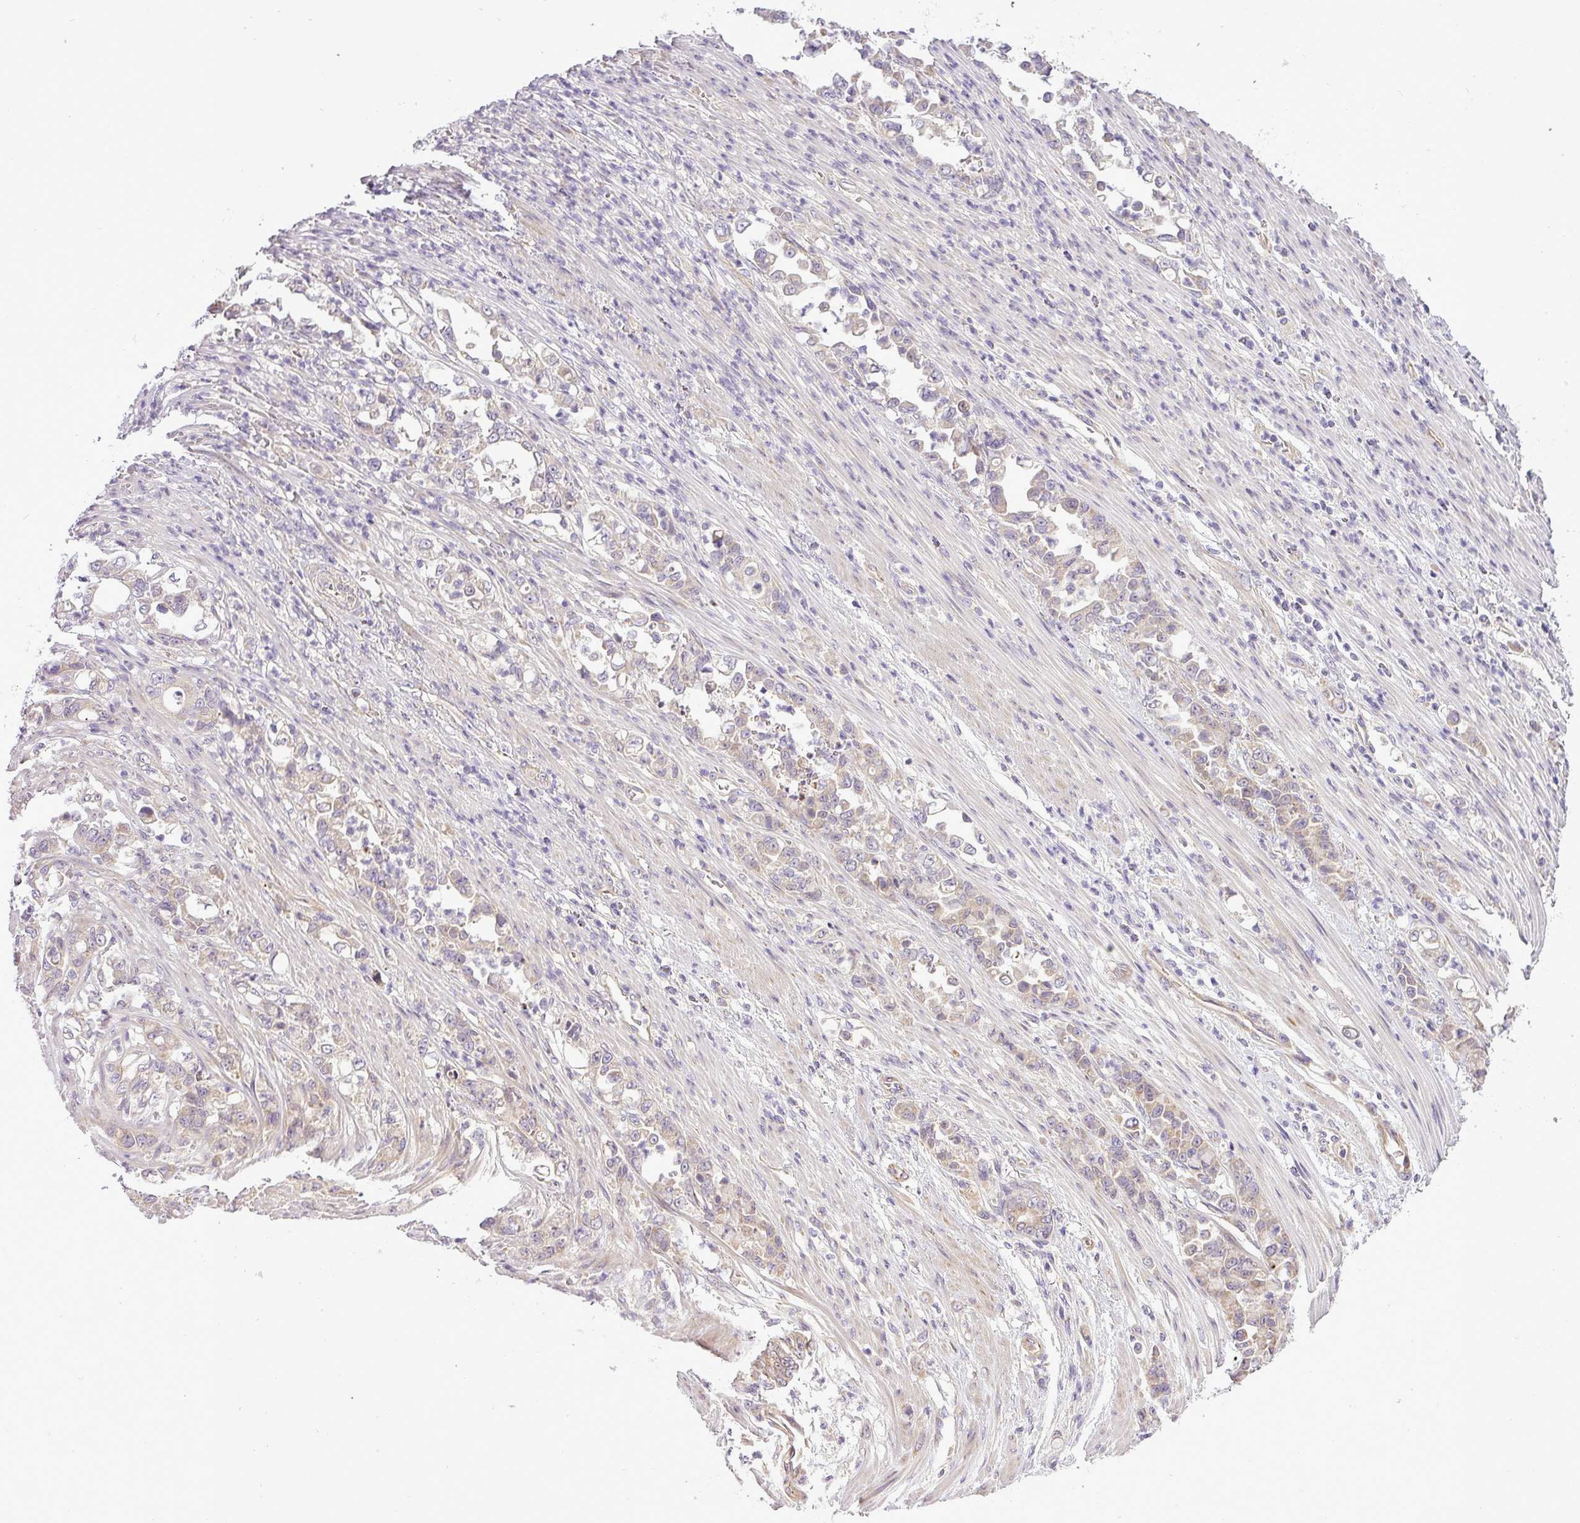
{"staining": {"intensity": "weak", "quantity": "25%-75%", "location": "cytoplasmic/membranous"}, "tissue": "stomach cancer", "cell_type": "Tumor cells", "image_type": "cancer", "snomed": [{"axis": "morphology", "description": "Normal tissue, NOS"}, {"axis": "morphology", "description": "Adenocarcinoma, NOS"}, {"axis": "topography", "description": "Stomach"}], "caption": "This is a micrograph of immunohistochemistry staining of adenocarcinoma (stomach), which shows weak staining in the cytoplasmic/membranous of tumor cells.", "gene": "ZDHHC1", "patient": {"sex": "female", "age": 79}}